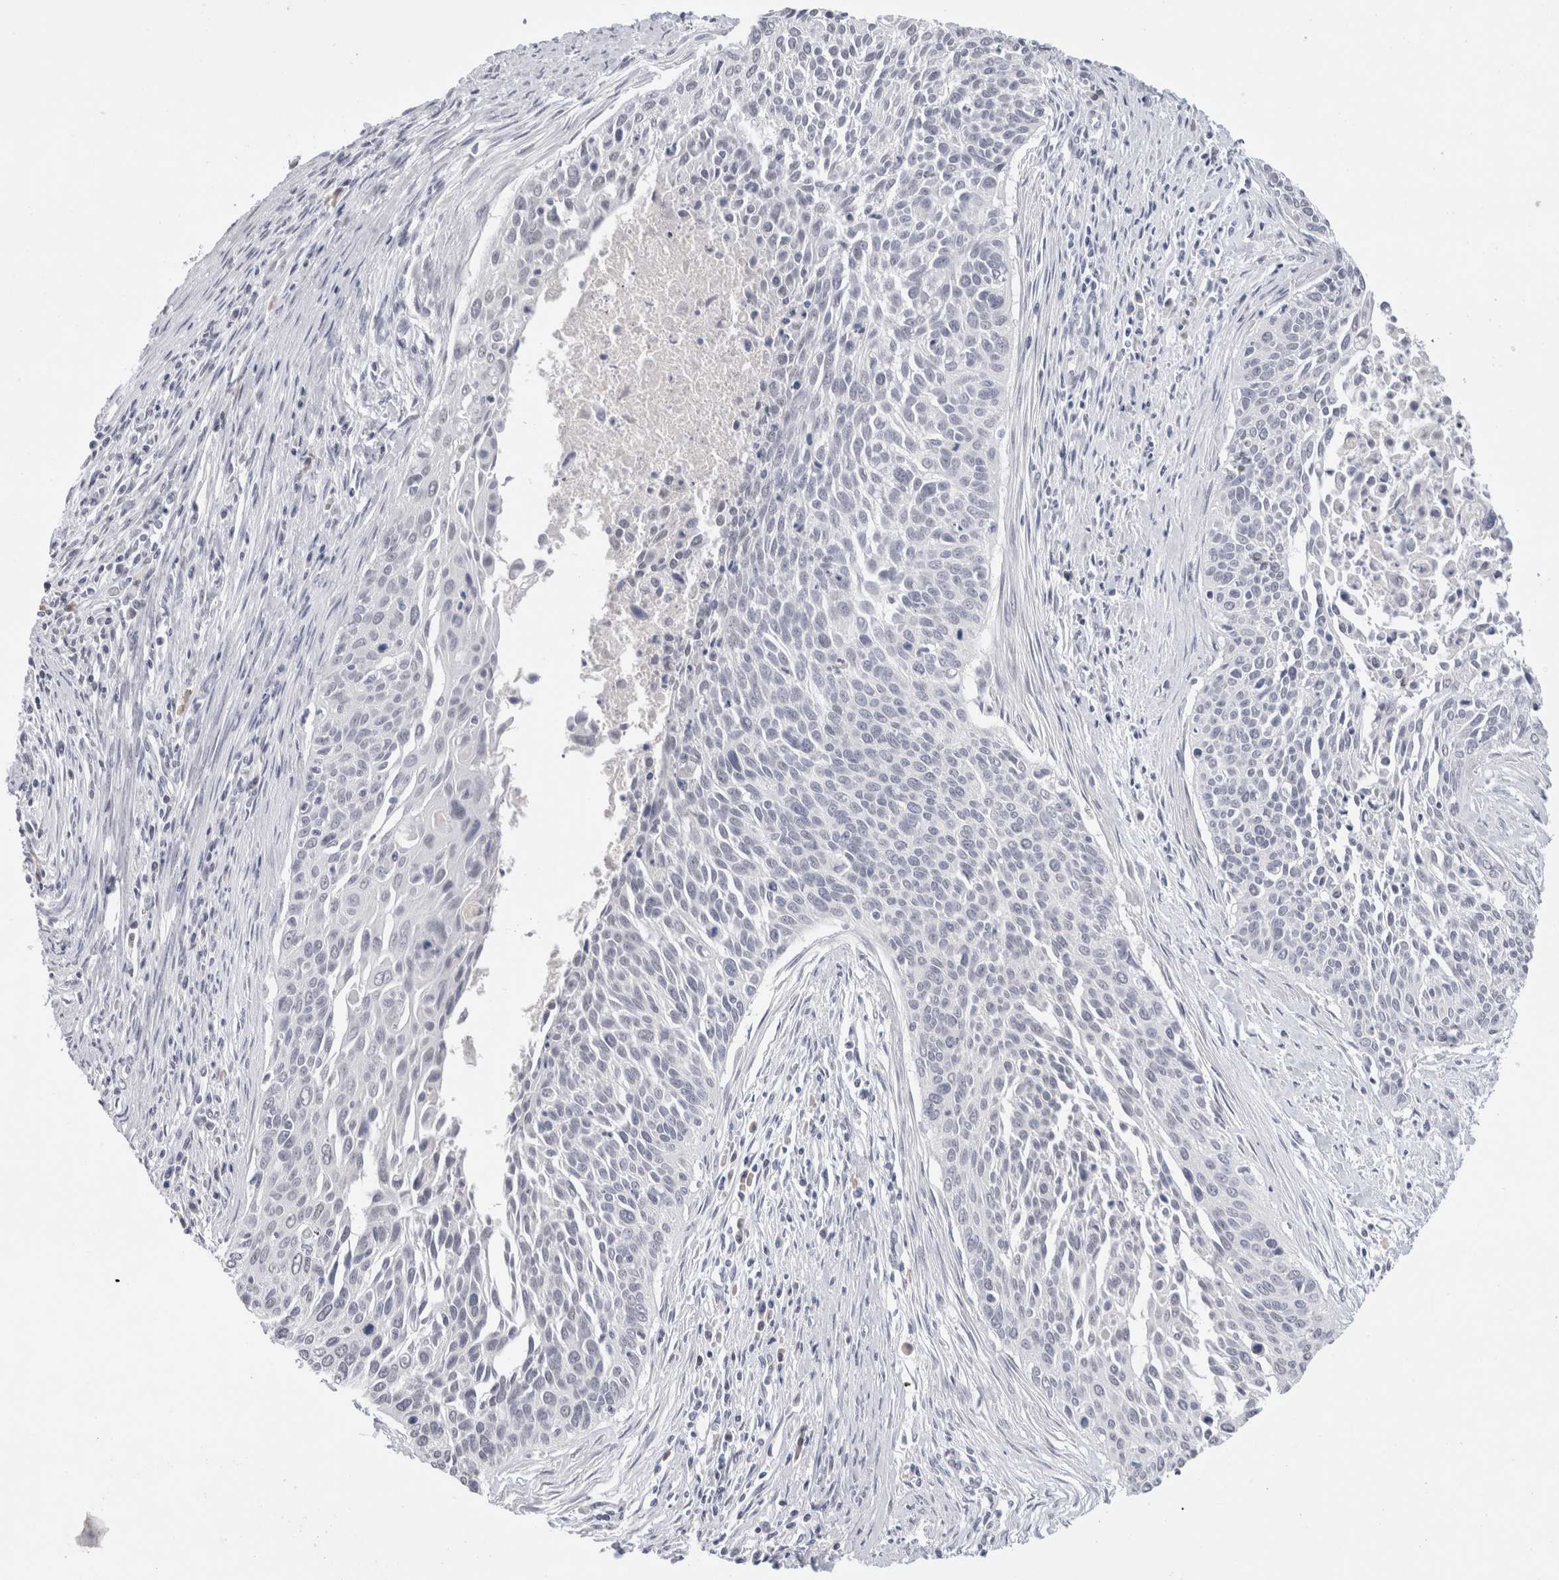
{"staining": {"intensity": "negative", "quantity": "none", "location": "none"}, "tissue": "cervical cancer", "cell_type": "Tumor cells", "image_type": "cancer", "snomed": [{"axis": "morphology", "description": "Squamous cell carcinoma, NOS"}, {"axis": "topography", "description": "Cervix"}], "caption": "There is no significant positivity in tumor cells of cervical cancer (squamous cell carcinoma).", "gene": "CADM3", "patient": {"sex": "female", "age": 55}}